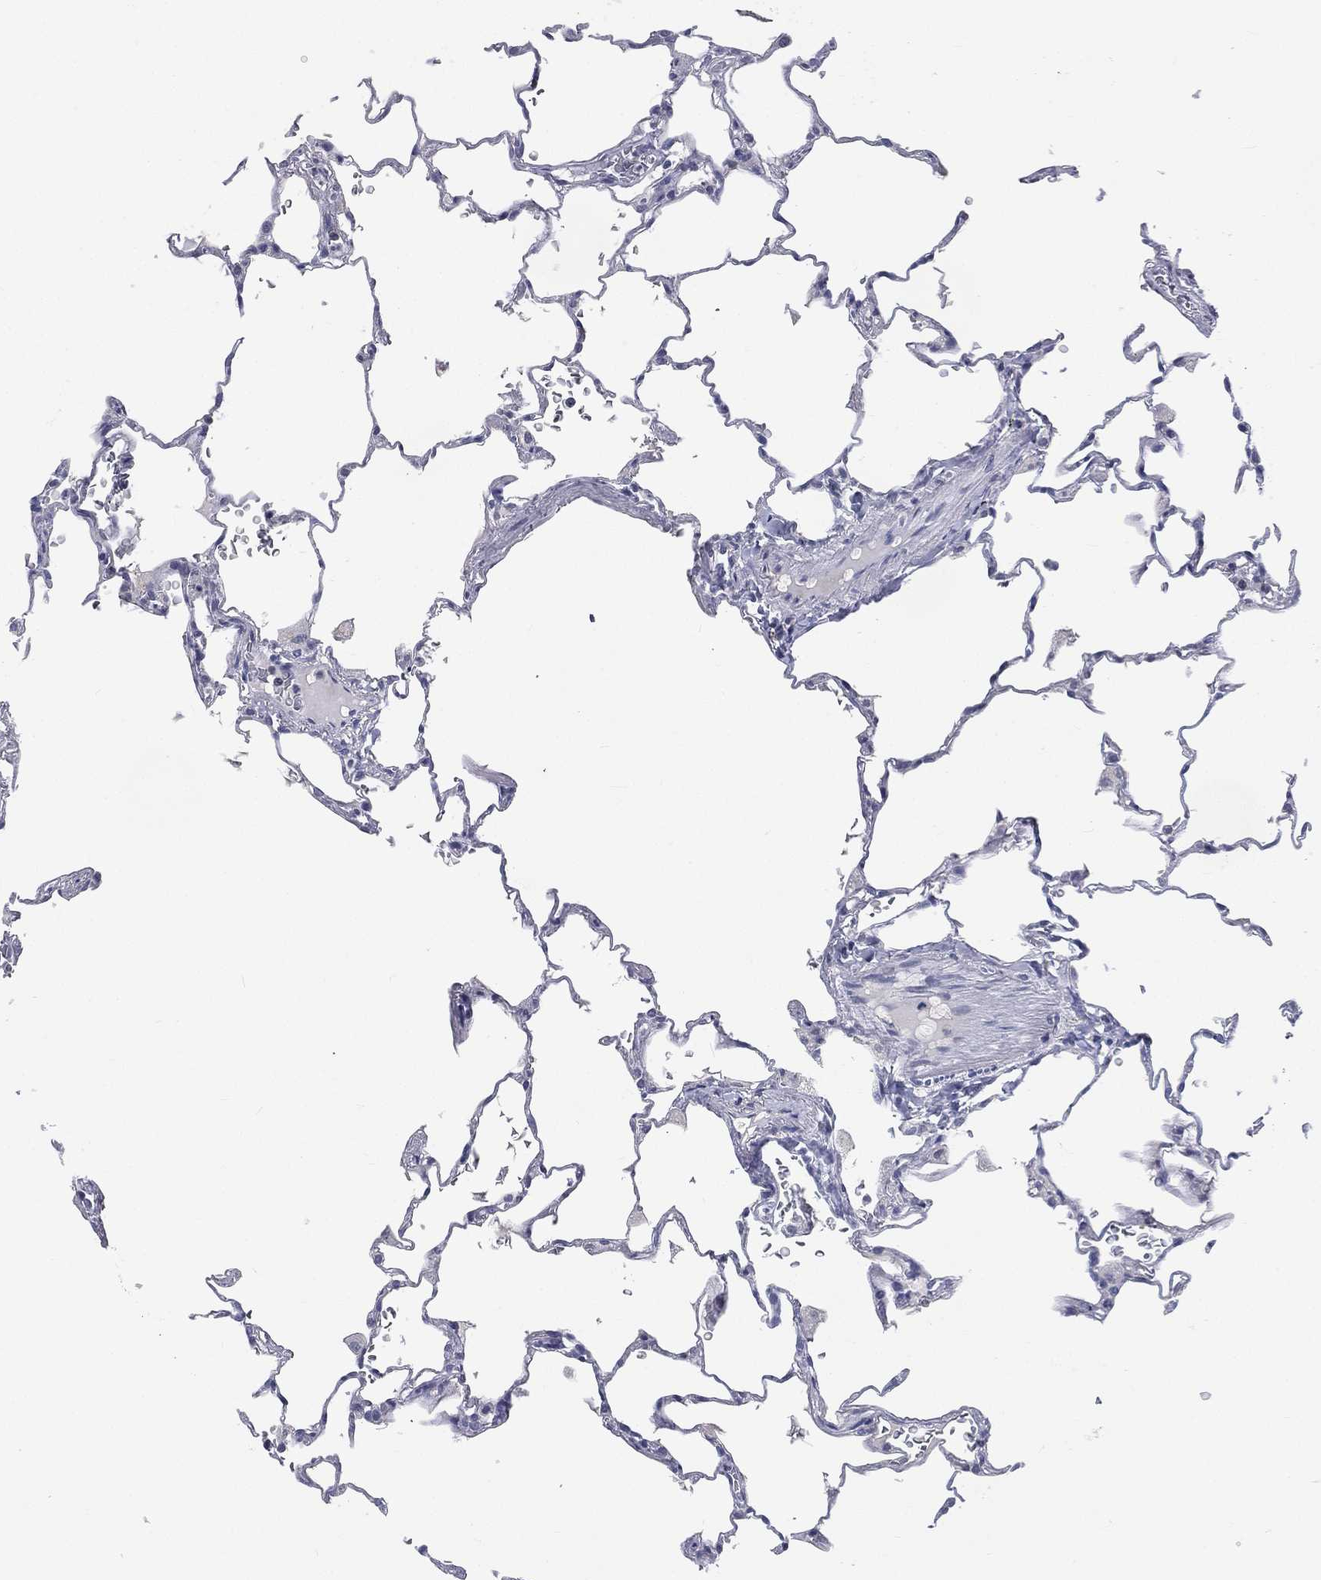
{"staining": {"intensity": "negative", "quantity": "none", "location": "none"}, "tissue": "lung", "cell_type": "Alveolar cells", "image_type": "normal", "snomed": [{"axis": "morphology", "description": "Normal tissue, NOS"}, {"axis": "morphology", "description": "Adenocarcinoma, metastatic, NOS"}, {"axis": "topography", "description": "Lung"}], "caption": "Alveolar cells show no significant positivity in benign lung.", "gene": "IFT27", "patient": {"sex": "male", "age": 45}}